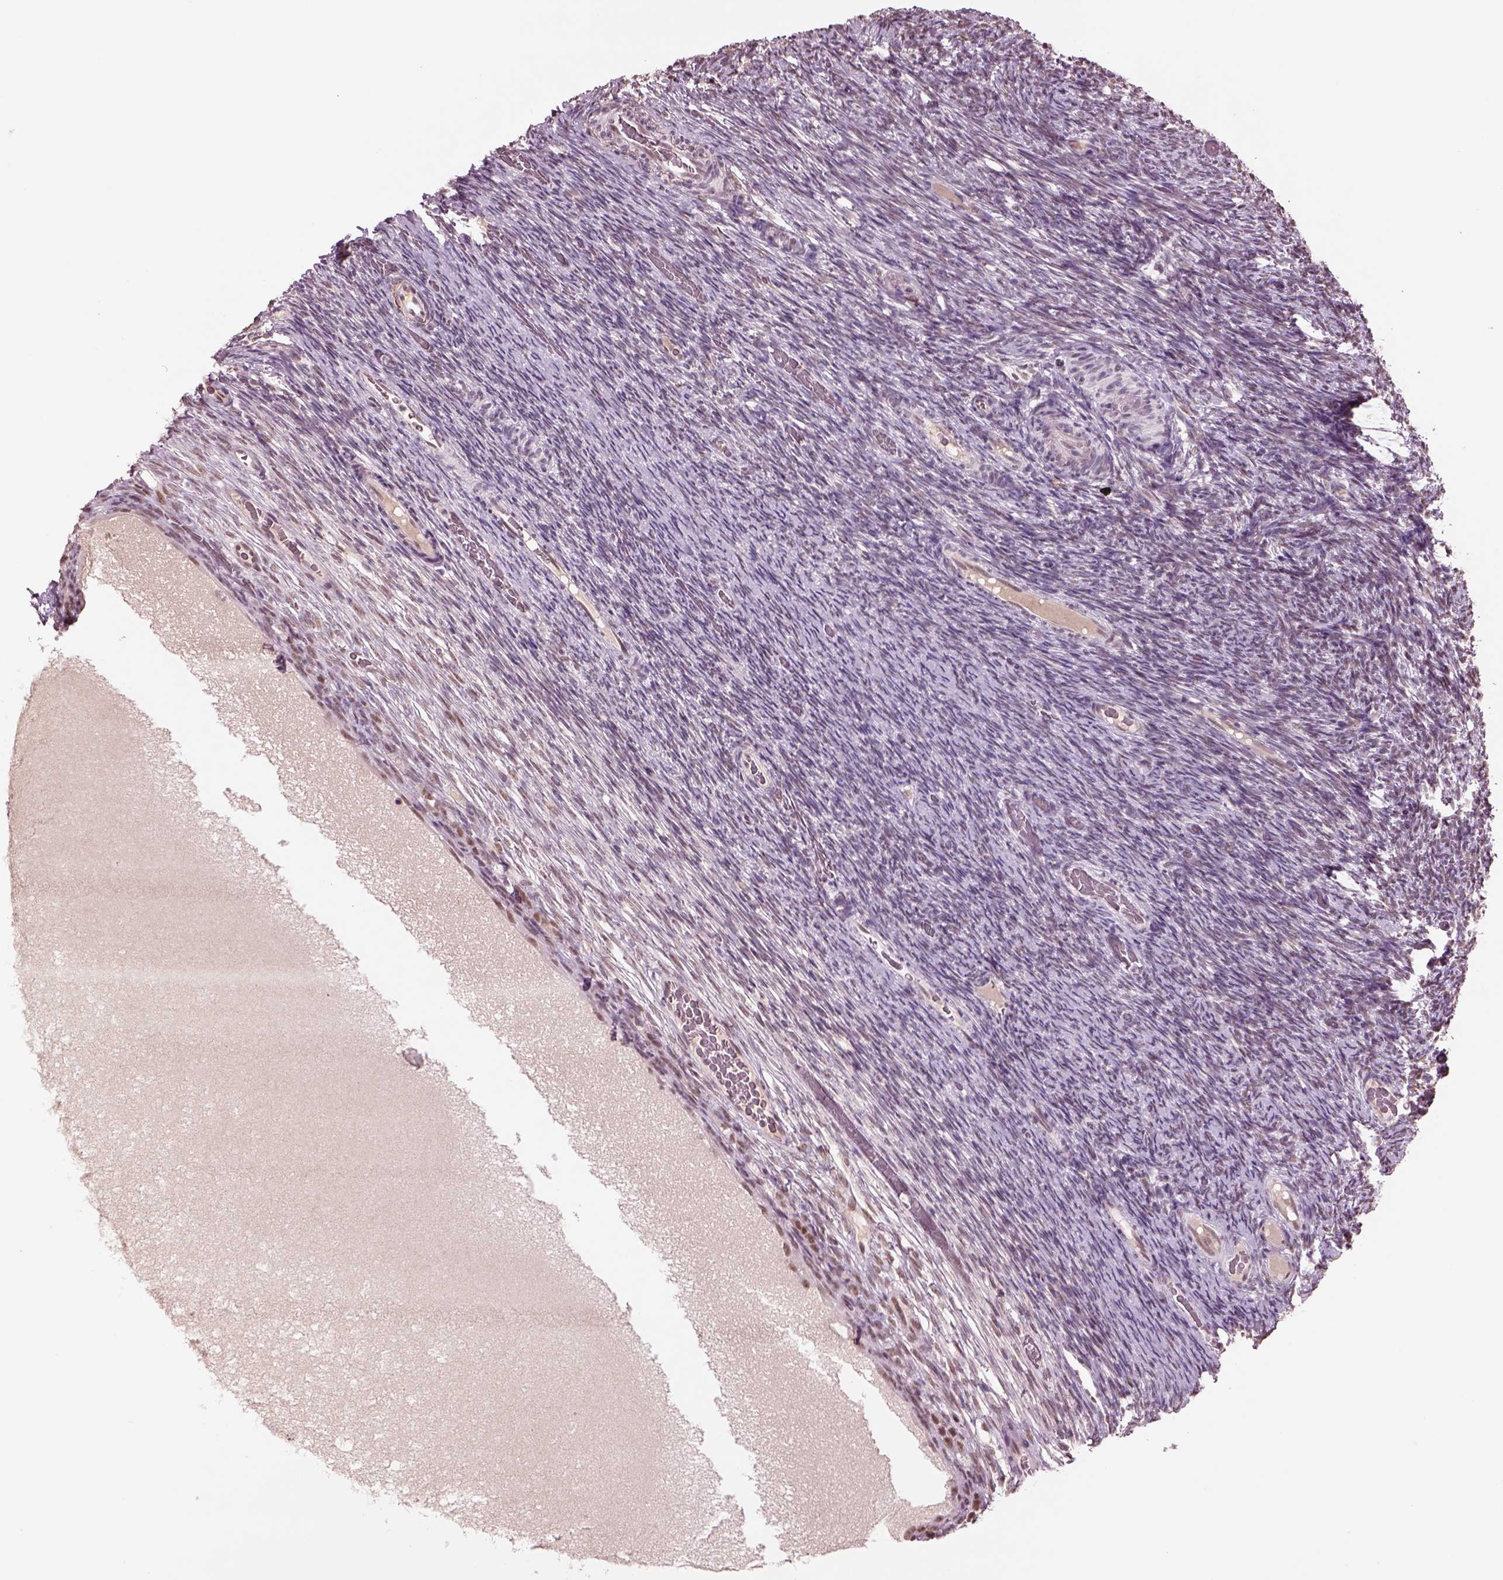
{"staining": {"intensity": "weak", "quantity": ">75%", "location": "nuclear"}, "tissue": "ovary", "cell_type": "Ovarian stroma cells", "image_type": "normal", "snomed": [{"axis": "morphology", "description": "Normal tissue, NOS"}, {"axis": "topography", "description": "Ovary"}], "caption": "Immunohistochemistry (IHC) of benign ovary displays low levels of weak nuclear positivity in approximately >75% of ovarian stroma cells.", "gene": "SEPHS1", "patient": {"sex": "female", "age": 34}}